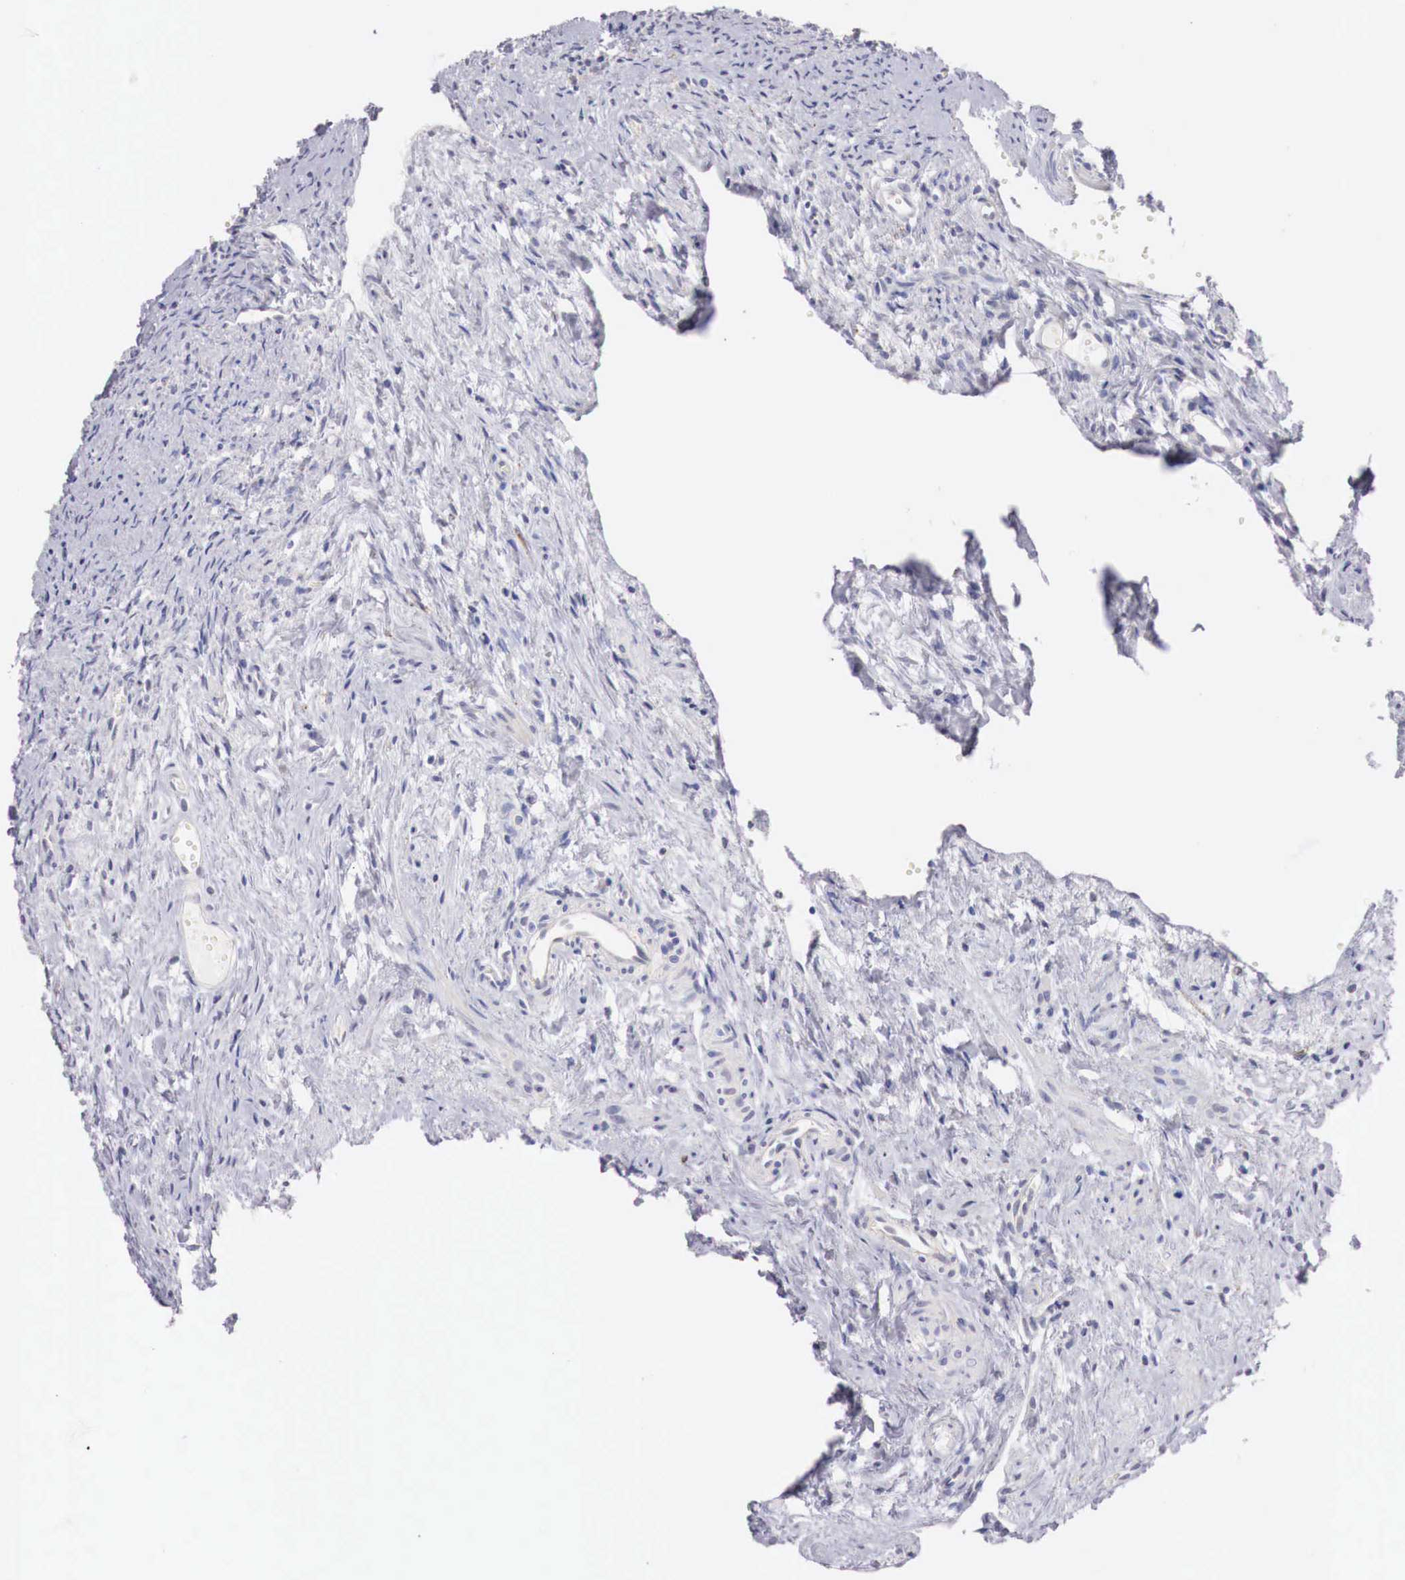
{"staining": {"intensity": "negative", "quantity": "none", "location": "none"}, "tissue": "ovary", "cell_type": "Ovarian stroma cells", "image_type": "normal", "snomed": [{"axis": "morphology", "description": "Normal tissue, NOS"}, {"axis": "topography", "description": "Ovary"}], "caption": "High power microscopy photomicrograph of an immunohistochemistry (IHC) photomicrograph of benign ovary, revealing no significant expression in ovarian stroma cells.", "gene": "TRIM13", "patient": {"sex": "female", "age": 63}}